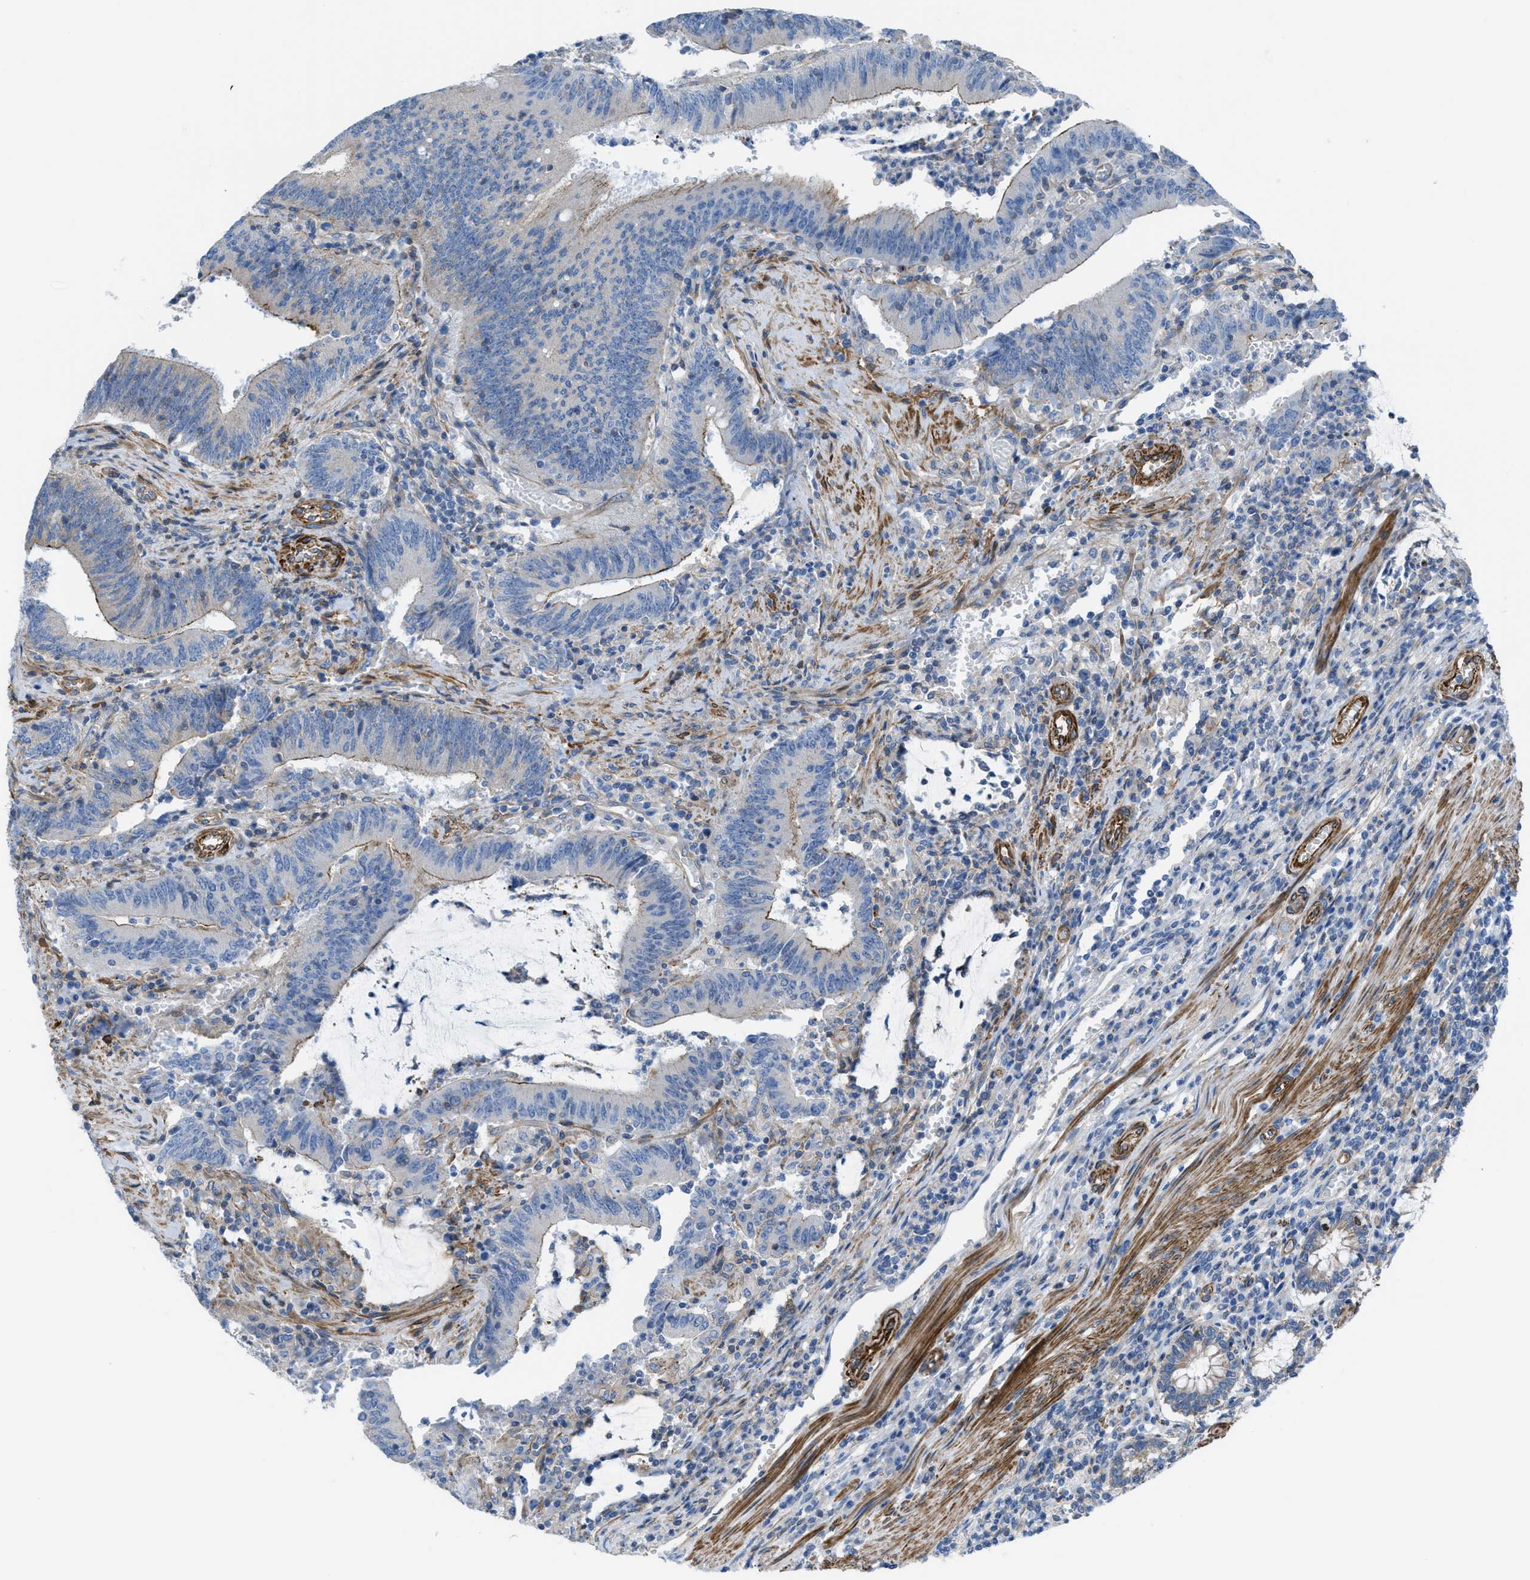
{"staining": {"intensity": "weak", "quantity": "<25%", "location": "cytoplasmic/membranous"}, "tissue": "colorectal cancer", "cell_type": "Tumor cells", "image_type": "cancer", "snomed": [{"axis": "morphology", "description": "Normal tissue, NOS"}, {"axis": "morphology", "description": "Adenocarcinoma, NOS"}, {"axis": "topography", "description": "Rectum"}], "caption": "Colorectal adenocarcinoma was stained to show a protein in brown. There is no significant expression in tumor cells.", "gene": "KCNH7", "patient": {"sex": "female", "age": 66}}